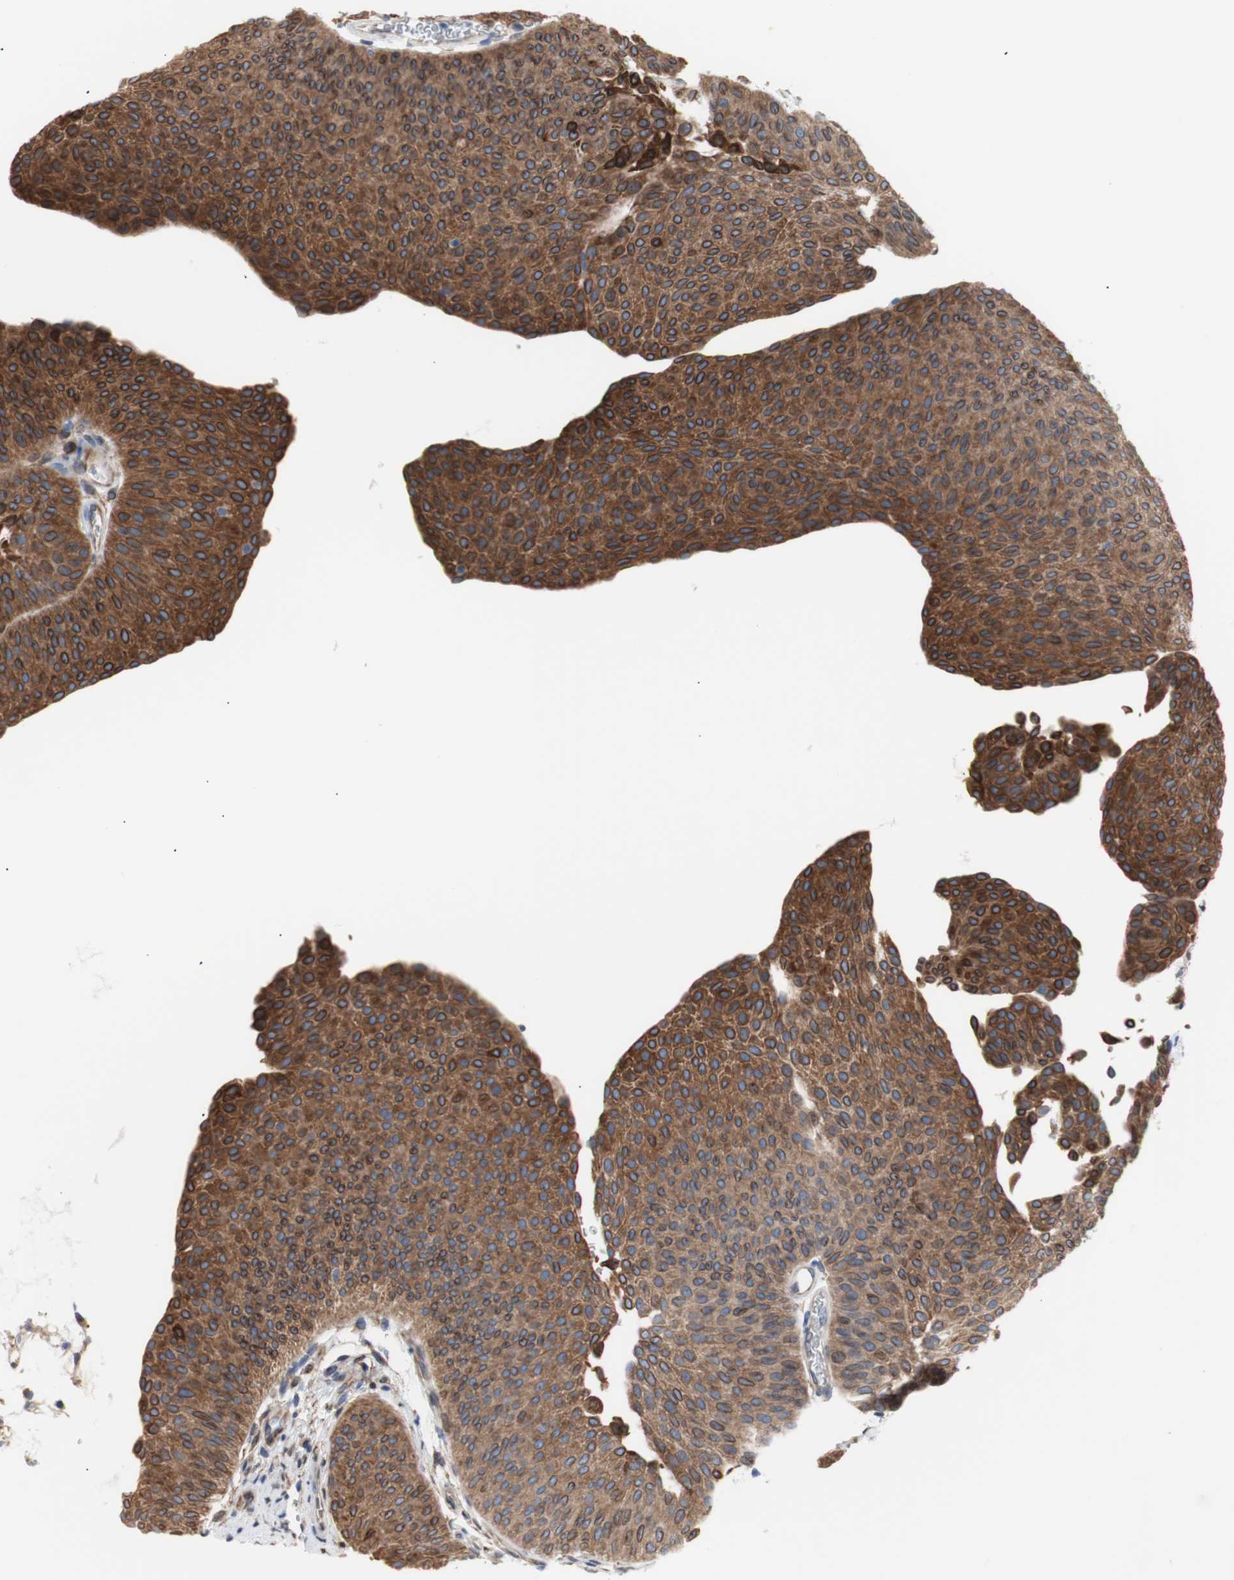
{"staining": {"intensity": "strong", "quantity": ">75%", "location": "cytoplasmic/membranous,nuclear"}, "tissue": "urothelial cancer", "cell_type": "Tumor cells", "image_type": "cancer", "snomed": [{"axis": "morphology", "description": "Urothelial carcinoma, Low grade"}, {"axis": "topography", "description": "Urinary bladder"}], "caption": "Immunohistochemistry (DAB) staining of human urothelial cancer reveals strong cytoplasmic/membranous and nuclear protein staining in approximately >75% of tumor cells.", "gene": "ERLIN1", "patient": {"sex": "female", "age": 60}}